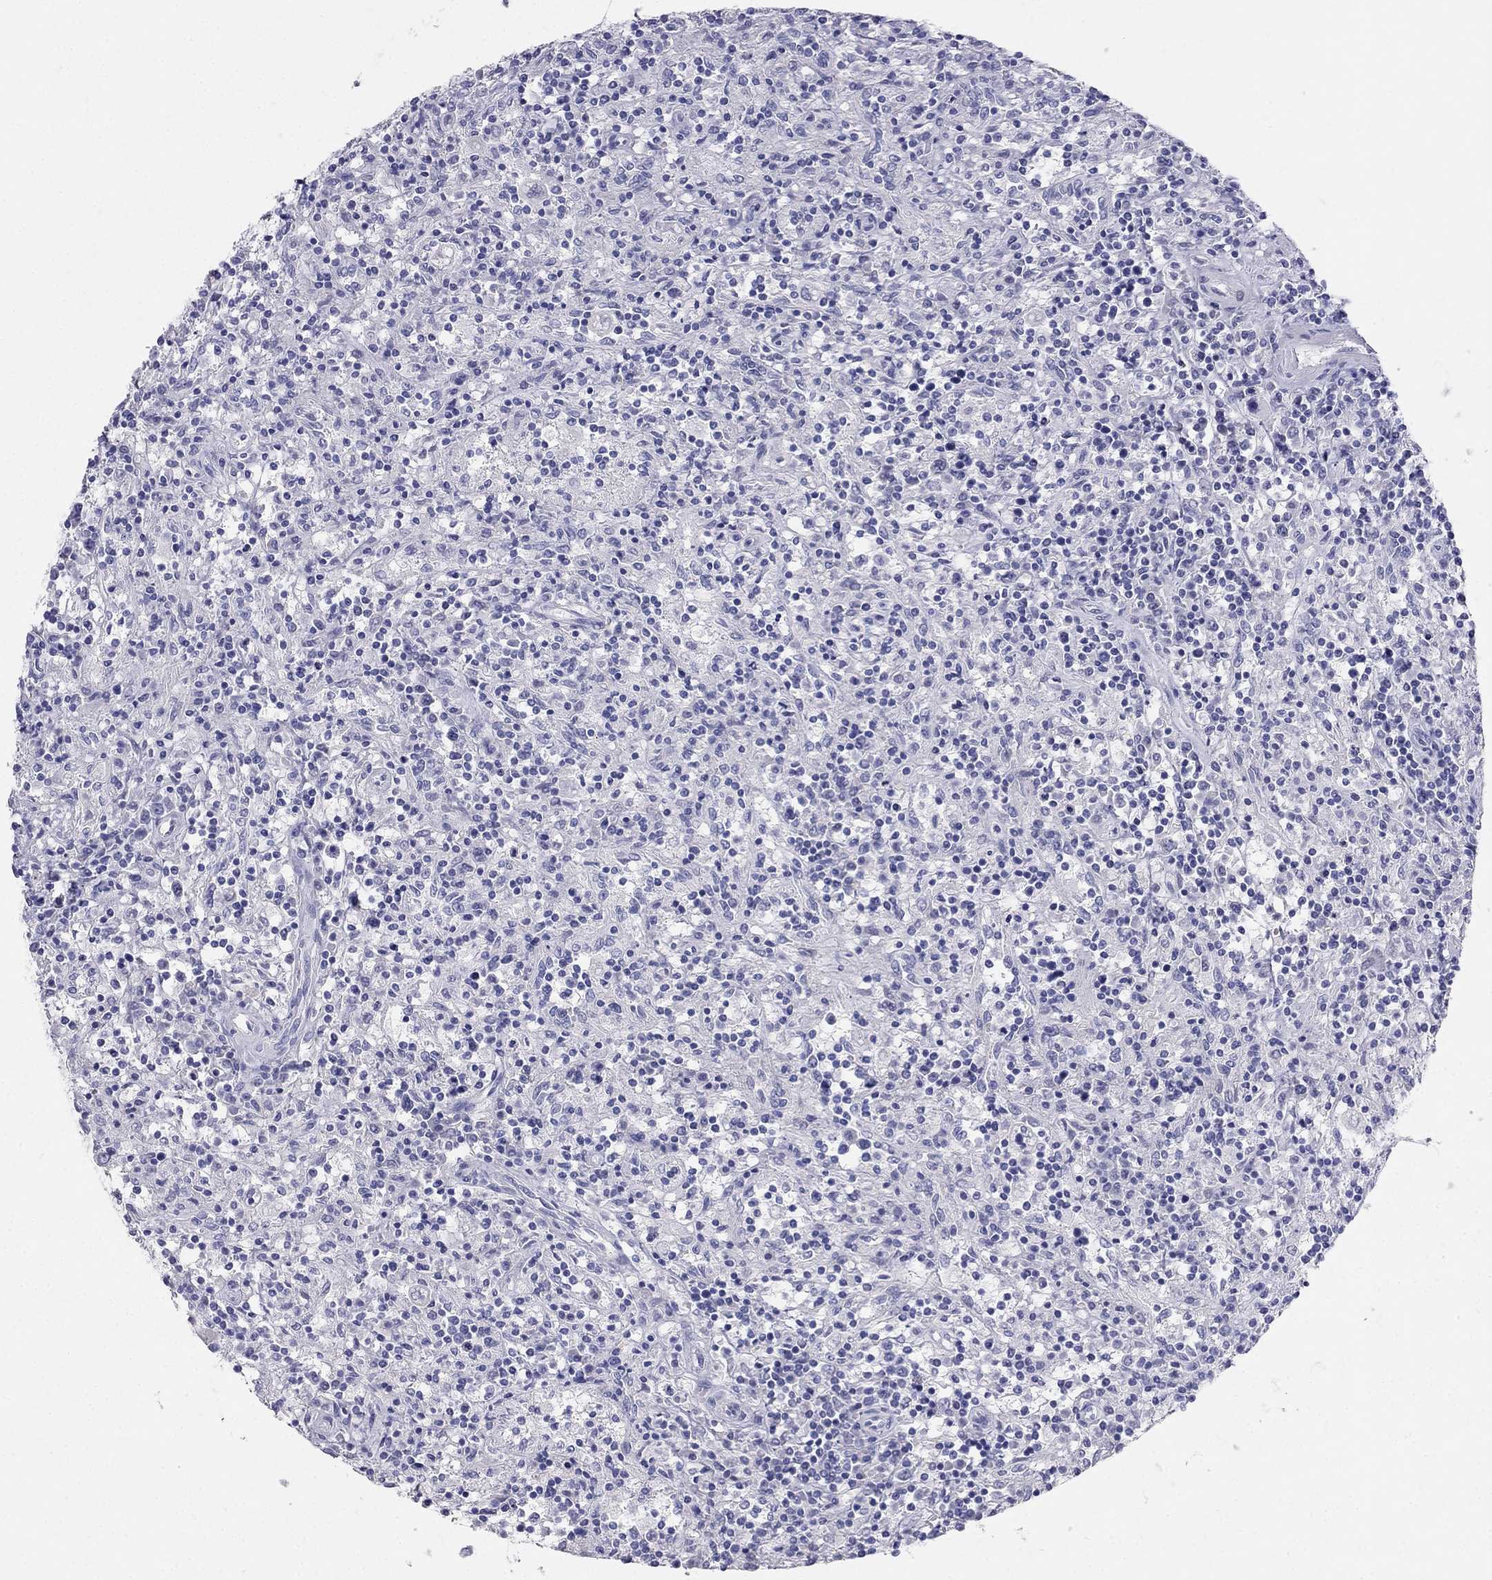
{"staining": {"intensity": "negative", "quantity": "none", "location": "none"}, "tissue": "lymphoma", "cell_type": "Tumor cells", "image_type": "cancer", "snomed": [{"axis": "morphology", "description": "Malignant lymphoma, non-Hodgkin's type, Low grade"}, {"axis": "topography", "description": "Spleen"}], "caption": "Micrograph shows no protein expression in tumor cells of low-grade malignant lymphoma, non-Hodgkin's type tissue. The staining is performed using DAB brown chromogen with nuclei counter-stained in using hematoxylin.", "gene": "RFLNA", "patient": {"sex": "male", "age": 62}}